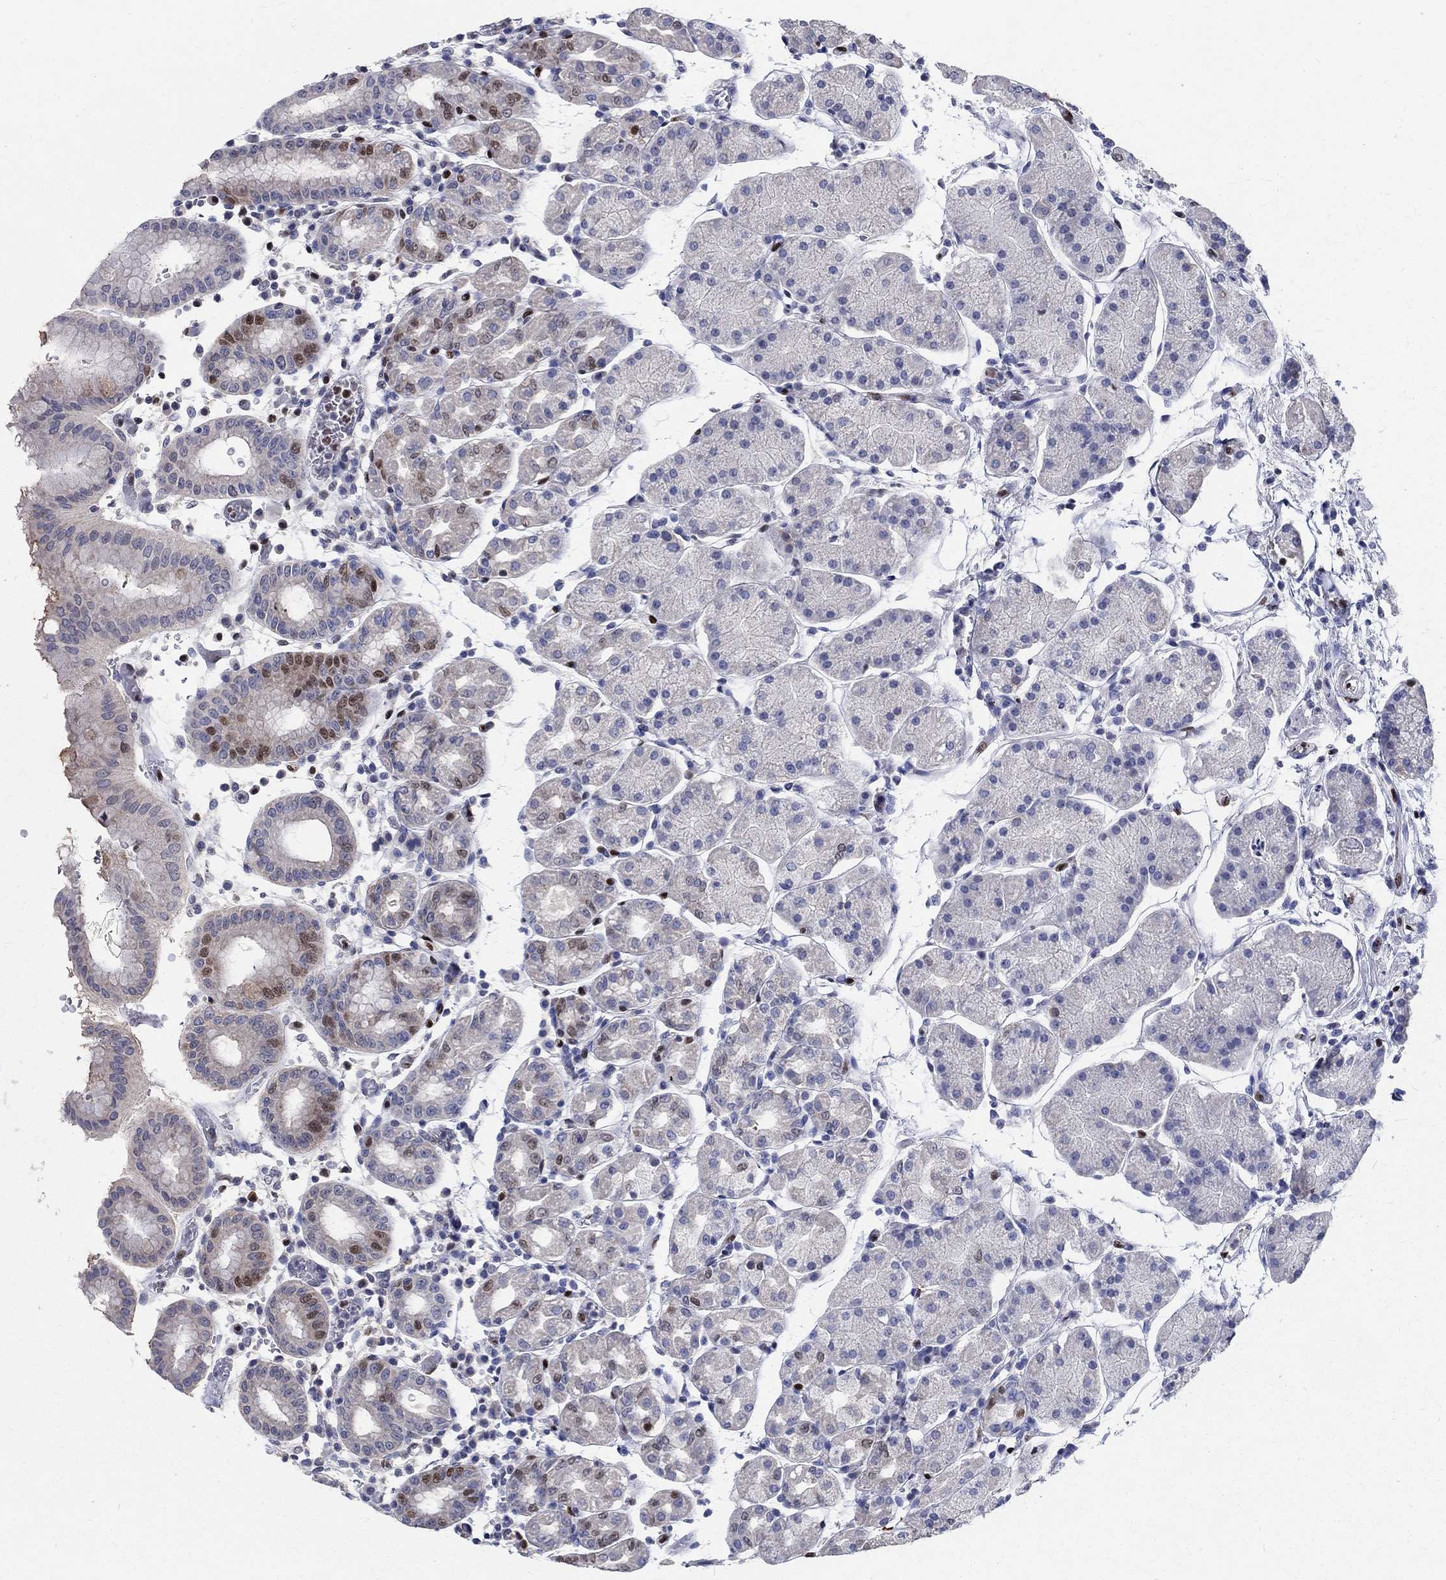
{"staining": {"intensity": "moderate", "quantity": "<25%", "location": "nuclear"}, "tissue": "stomach", "cell_type": "Glandular cells", "image_type": "normal", "snomed": [{"axis": "morphology", "description": "Normal tissue, NOS"}, {"axis": "topography", "description": "Stomach"}], "caption": "Stomach stained with IHC displays moderate nuclear positivity in approximately <25% of glandular cells. The protein is stained brown, and the nuclei are stained in blue (DAB IHC with brightfield microscopy, high magnification).", "gene": "FBXO16", "patient": {"sex": "male", "age": 54}}